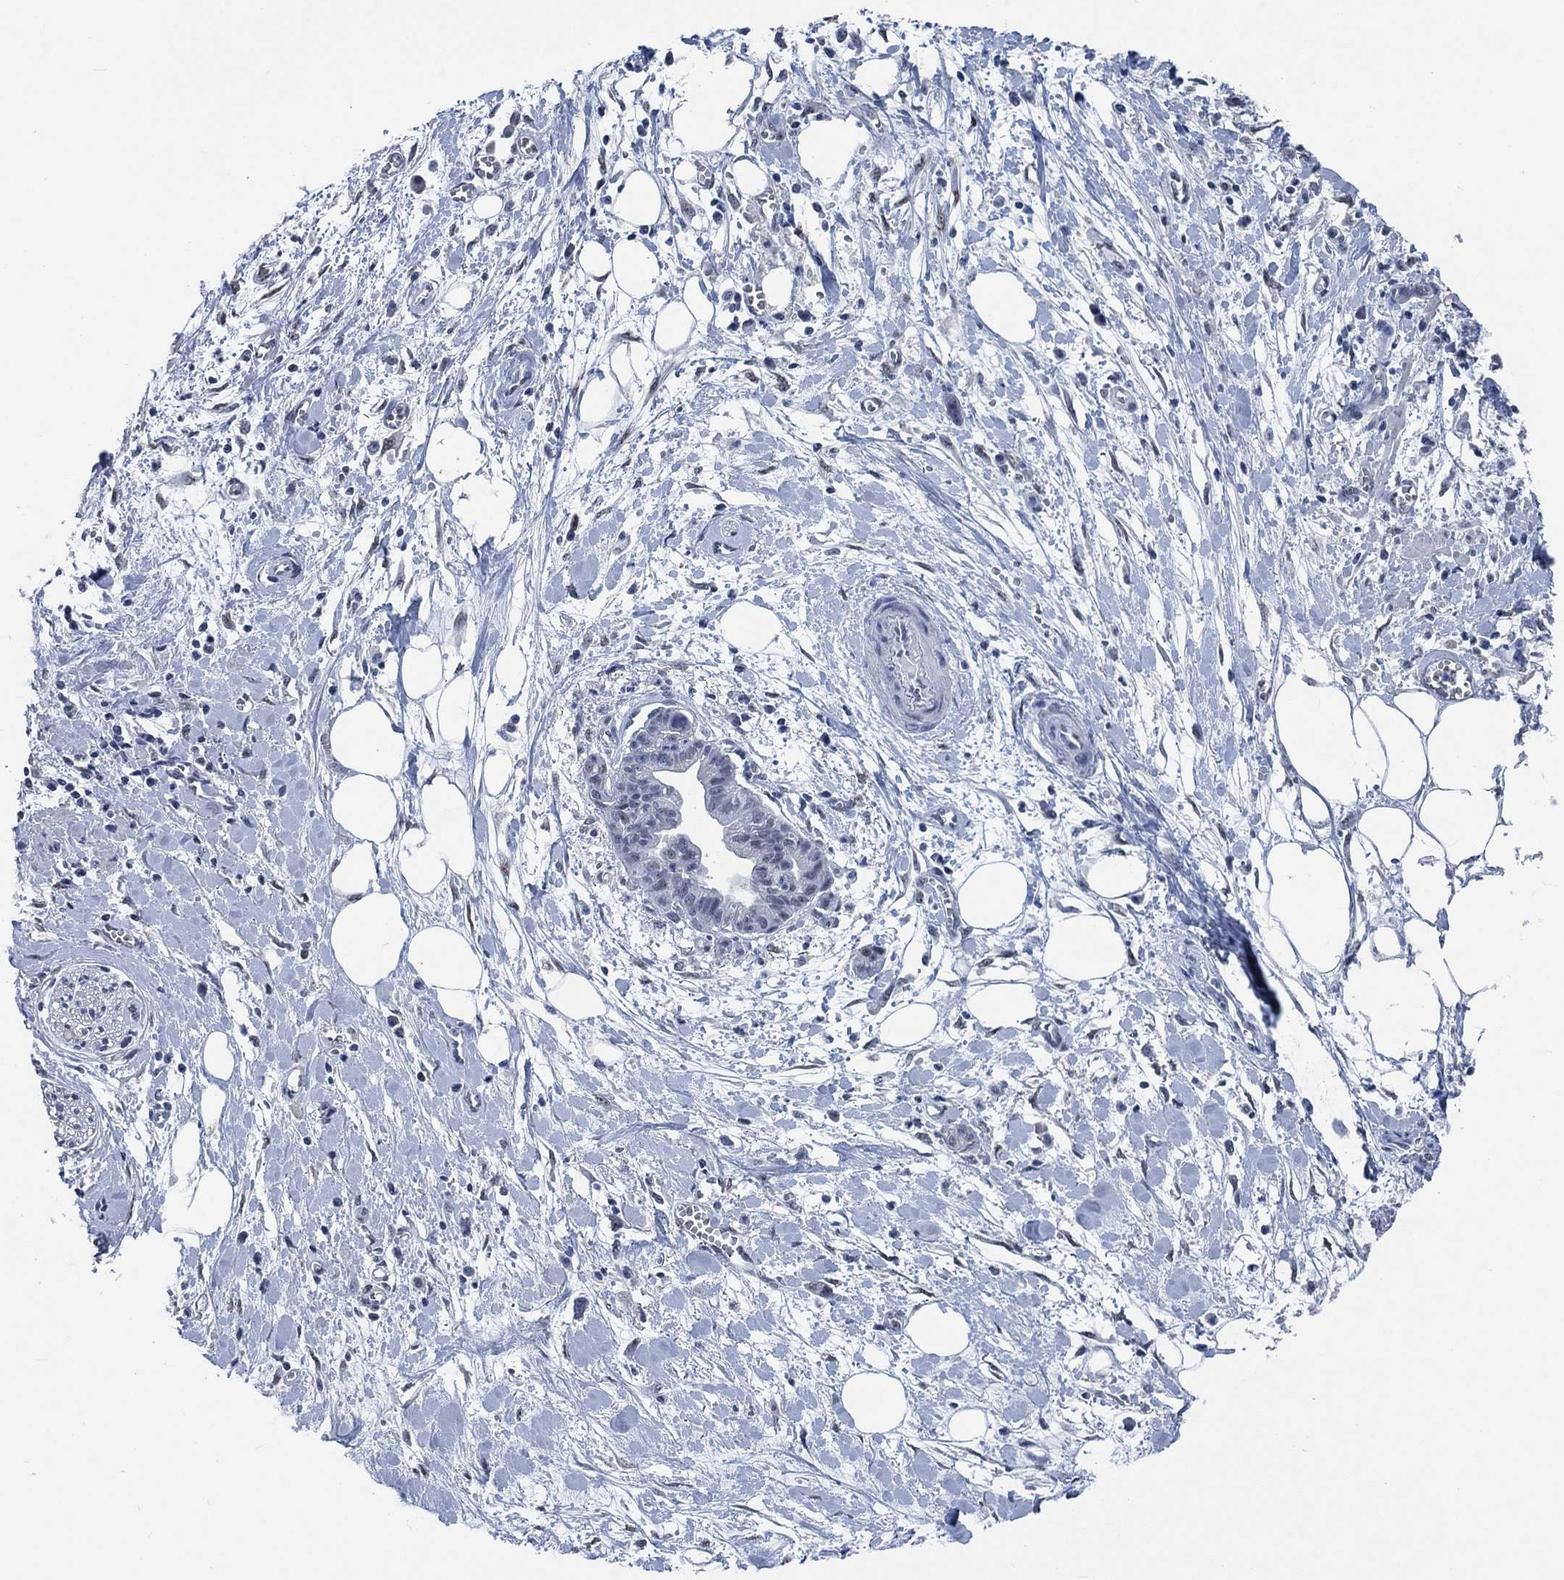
{"staining": {"intensity": "negative", "quantity": "none", "location": "none"}, "tissue": "pancreatic cancer", "cell_type": "Tumor cells", "image_type": "cancer", "snomed": [{"axis": "morphology", "description": "Normal tissue, NOS"}, {"axis": "morphology", "description": "Adenocarcinoma, NOS"}, {"axis": "topography", "description": "Lymph node"}, {"axis": "topography", "description": "Pancreas"}], "caption": "This is a histopathology image of immunohistochemistry staining of pancreatic adenocarcinoma, which shows no staining in tumor cells.", "gene": "OBSCN", "patient": {"sex": "female", "age": 58}}